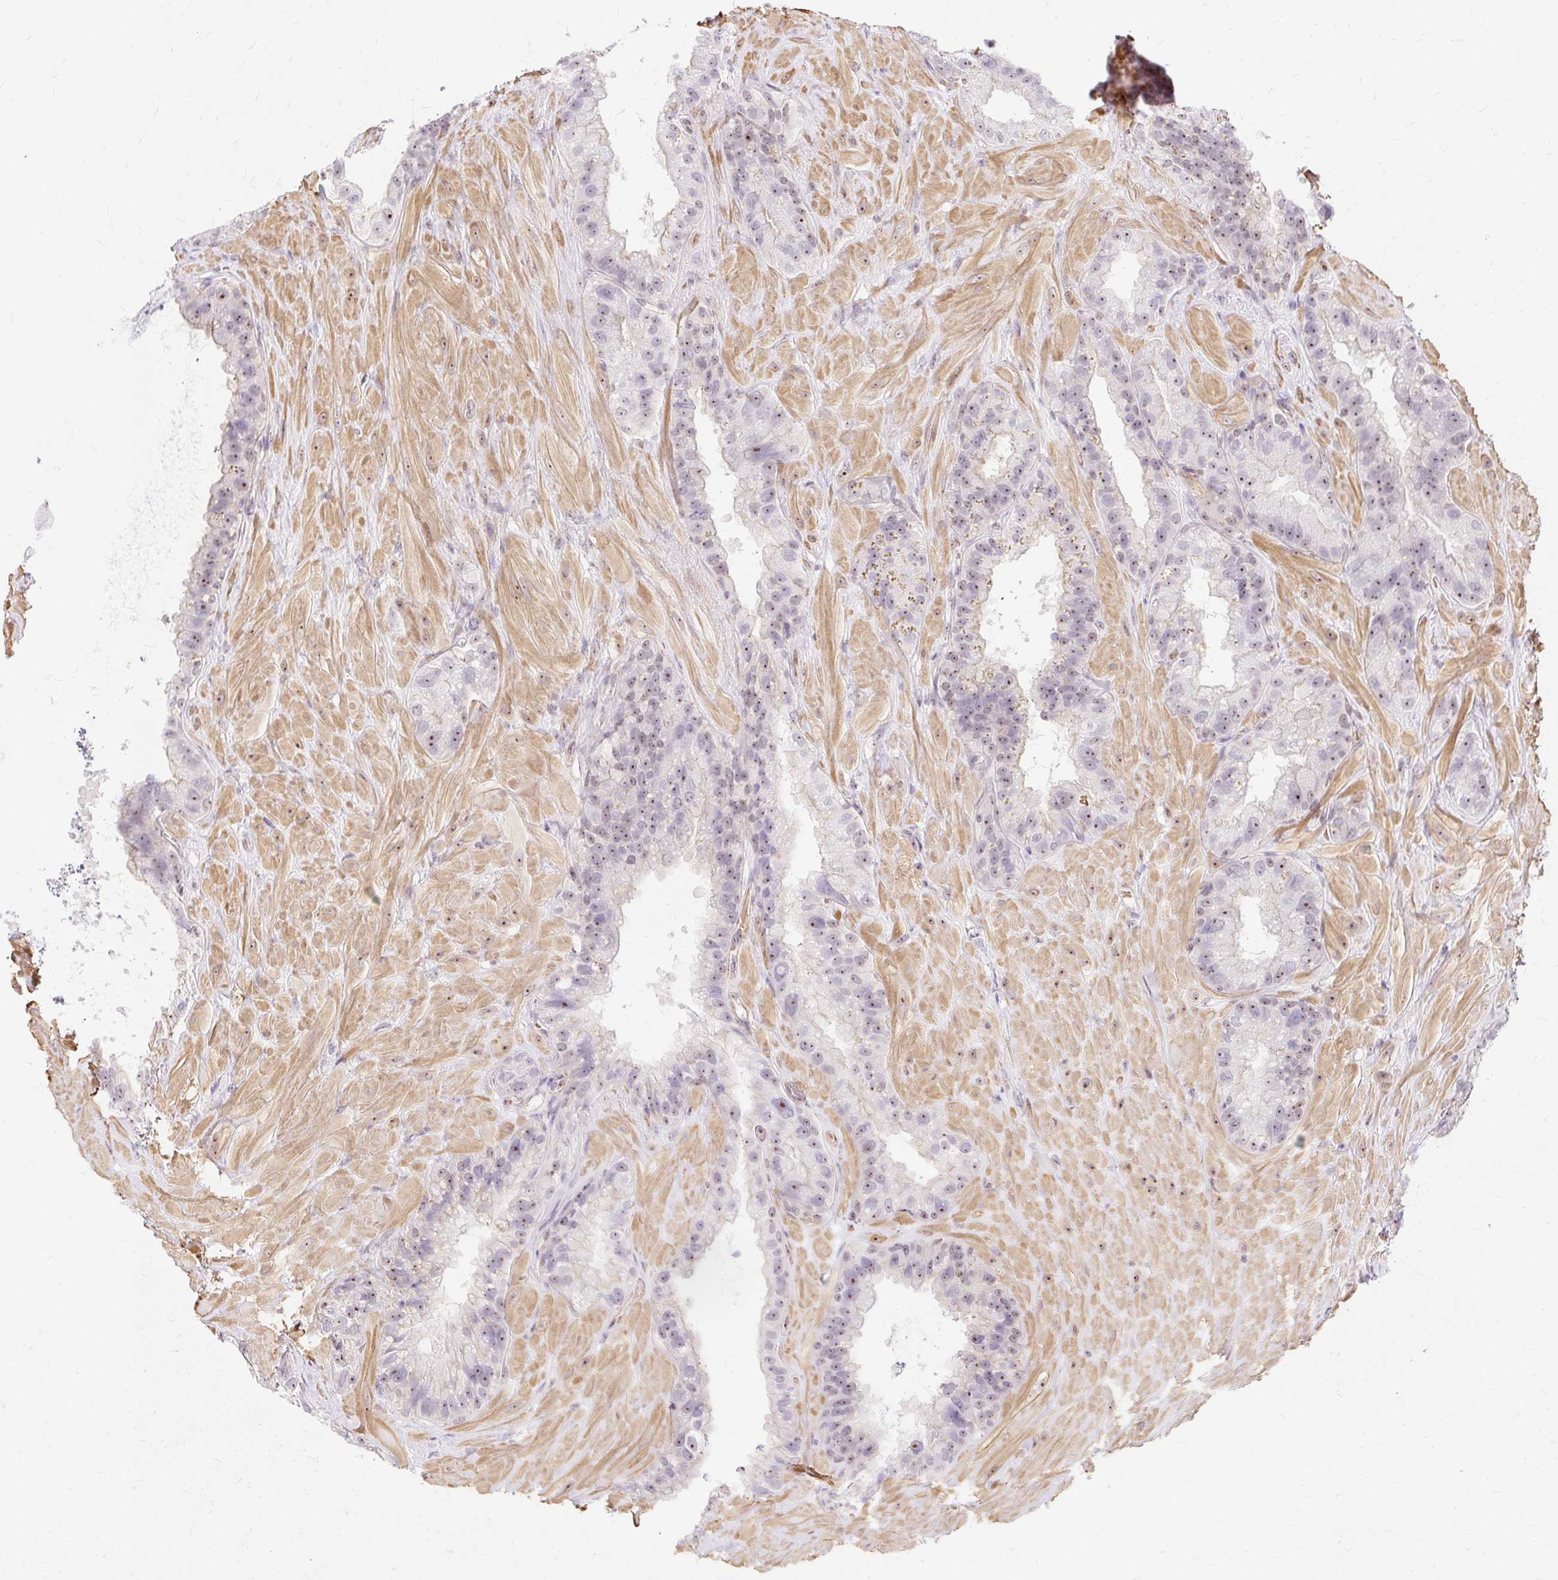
{"staining": {"intensity": "moderate", "quantity": "<25%", "location": "nuclear"}, "tissue": "seminal vesicle", "cell_type": "Glandular cells", "image_type": "normal", "snomed": [{"axis": "morphology", "description": "Normal tissue, NOS"}, {"axis": "topography", "description": "Seminal veicle"}, {"axis": "topography", "description": "Peripheral nerve tissue"}], "caption": "Seminal vesicle stained with a brown dye exhibits moderate nuclear positive staining in approximately <25% of glandular cells.", "gene": "OBP2A", "patient": {"sex": "male", "age": 76}}